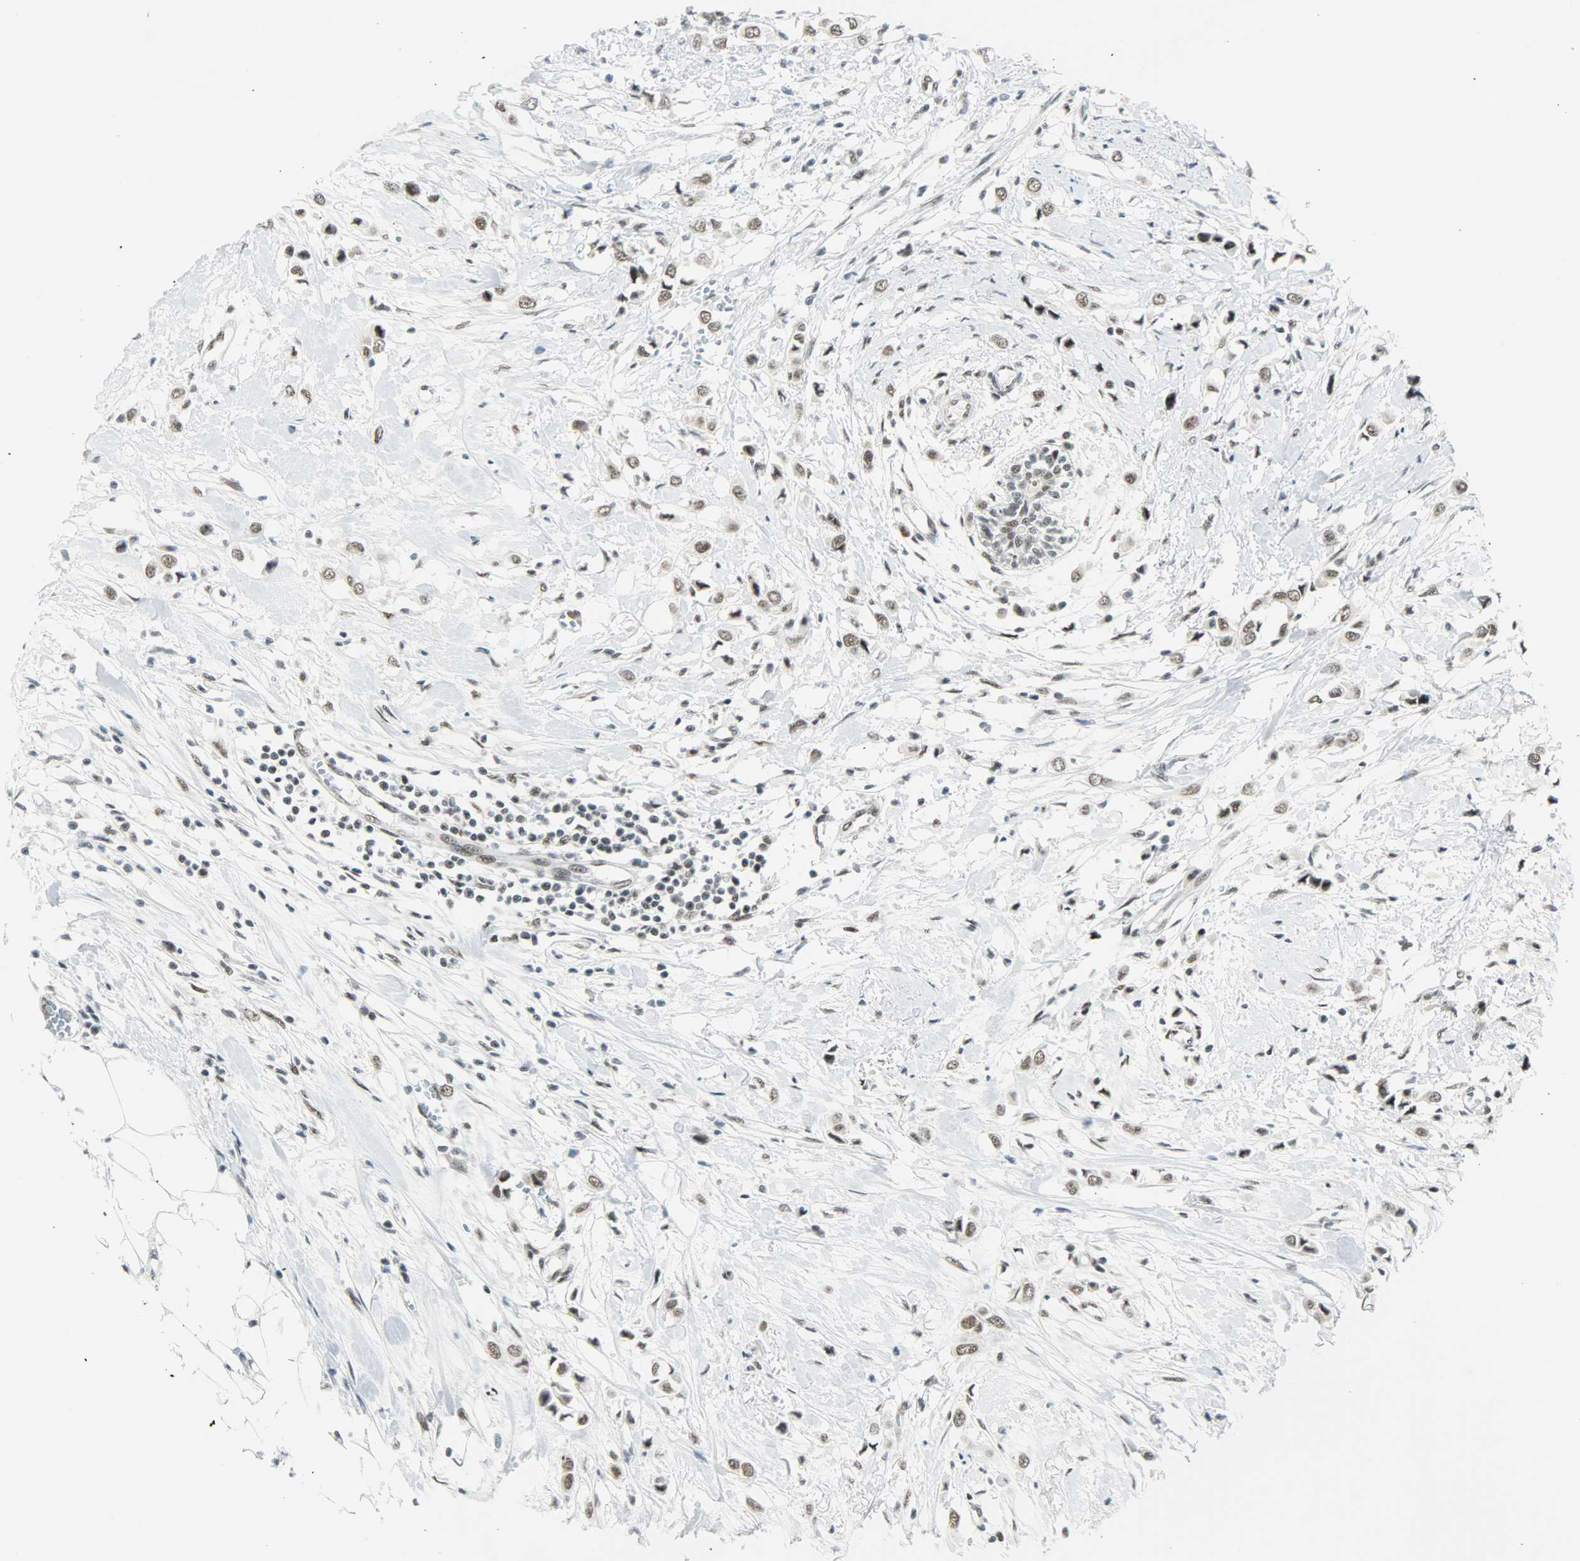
{"staining": {"intensity": "moderate", "quantity": ">75%", "location": "nuclear"}, "tissue": "breast cancer", "cell_type": "Tumor cells", "image_type": "cancer", "snomed": [{"axis": "morphology", "description": "Lobular carcinoma"}, {"axis": "topography", "description": "Breast"}], "caption": "A histopathology image showing moderate nuclear expression in about >75% of tumor cells in lobular carcinoma (breast), as visualized by brown immunohistochemical staining.", "gene": "SUGP1", "patient": {"sex": "female", "age": 51}}